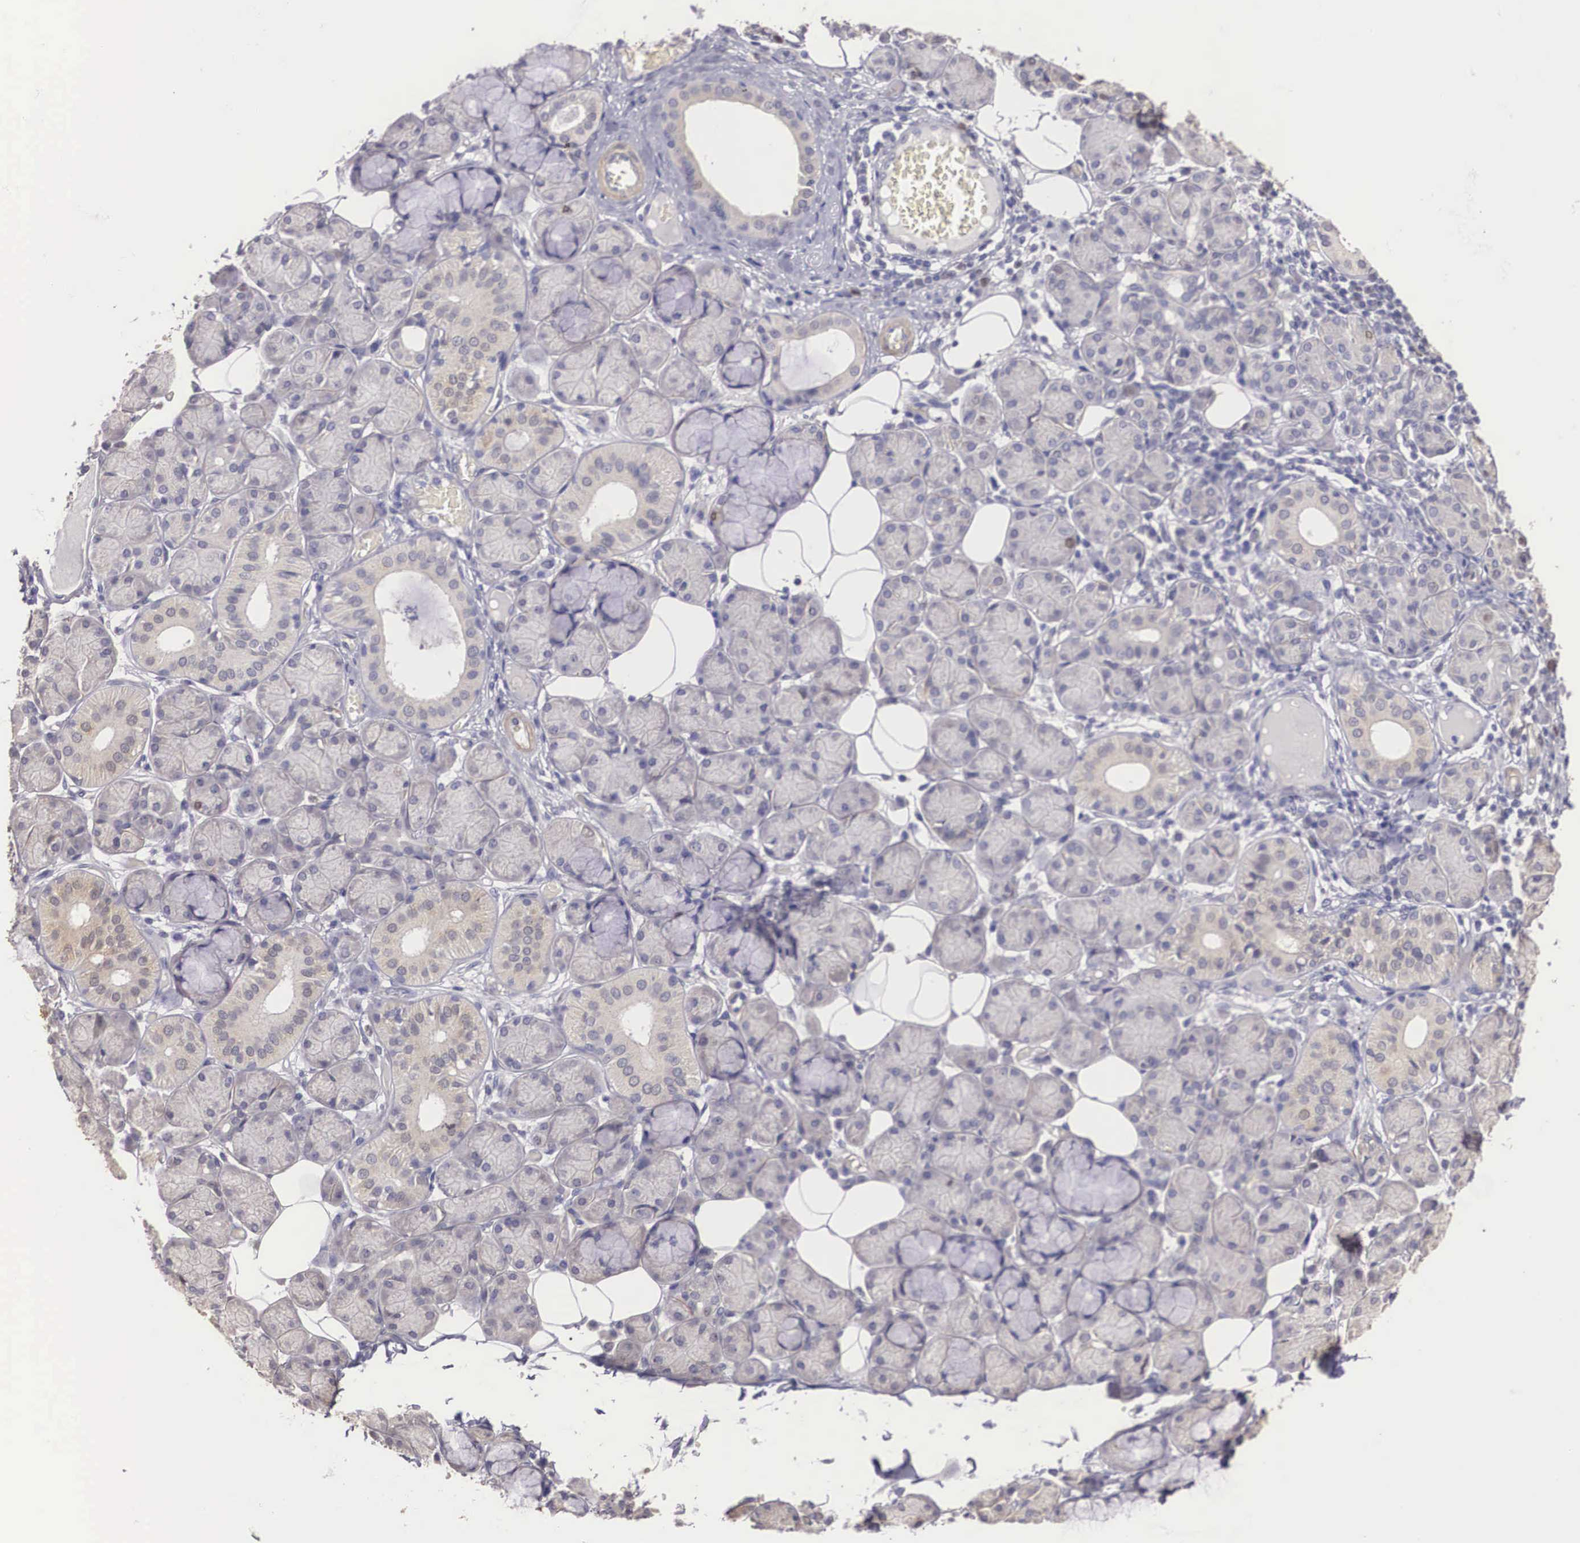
{"staining": {"intensity": "negative", "quantity": "none", "location": "none"}, "tissue": "salivary gland", "cell_type": "Glandular cells", "image_type": "normal", "snomed": [{"axis": "morphology", "description": "Normal tissue, NOS"}, {"axis": "topography", "description": "Salivary gland"}], "caption": "This is a micrograph of immunohistochemistry (IHC) staining of unremarkable salivary gland, which shows no expression in glandular cells.", "gene": "ENOX2", "patient": {"sex": "male", "age": 54}}